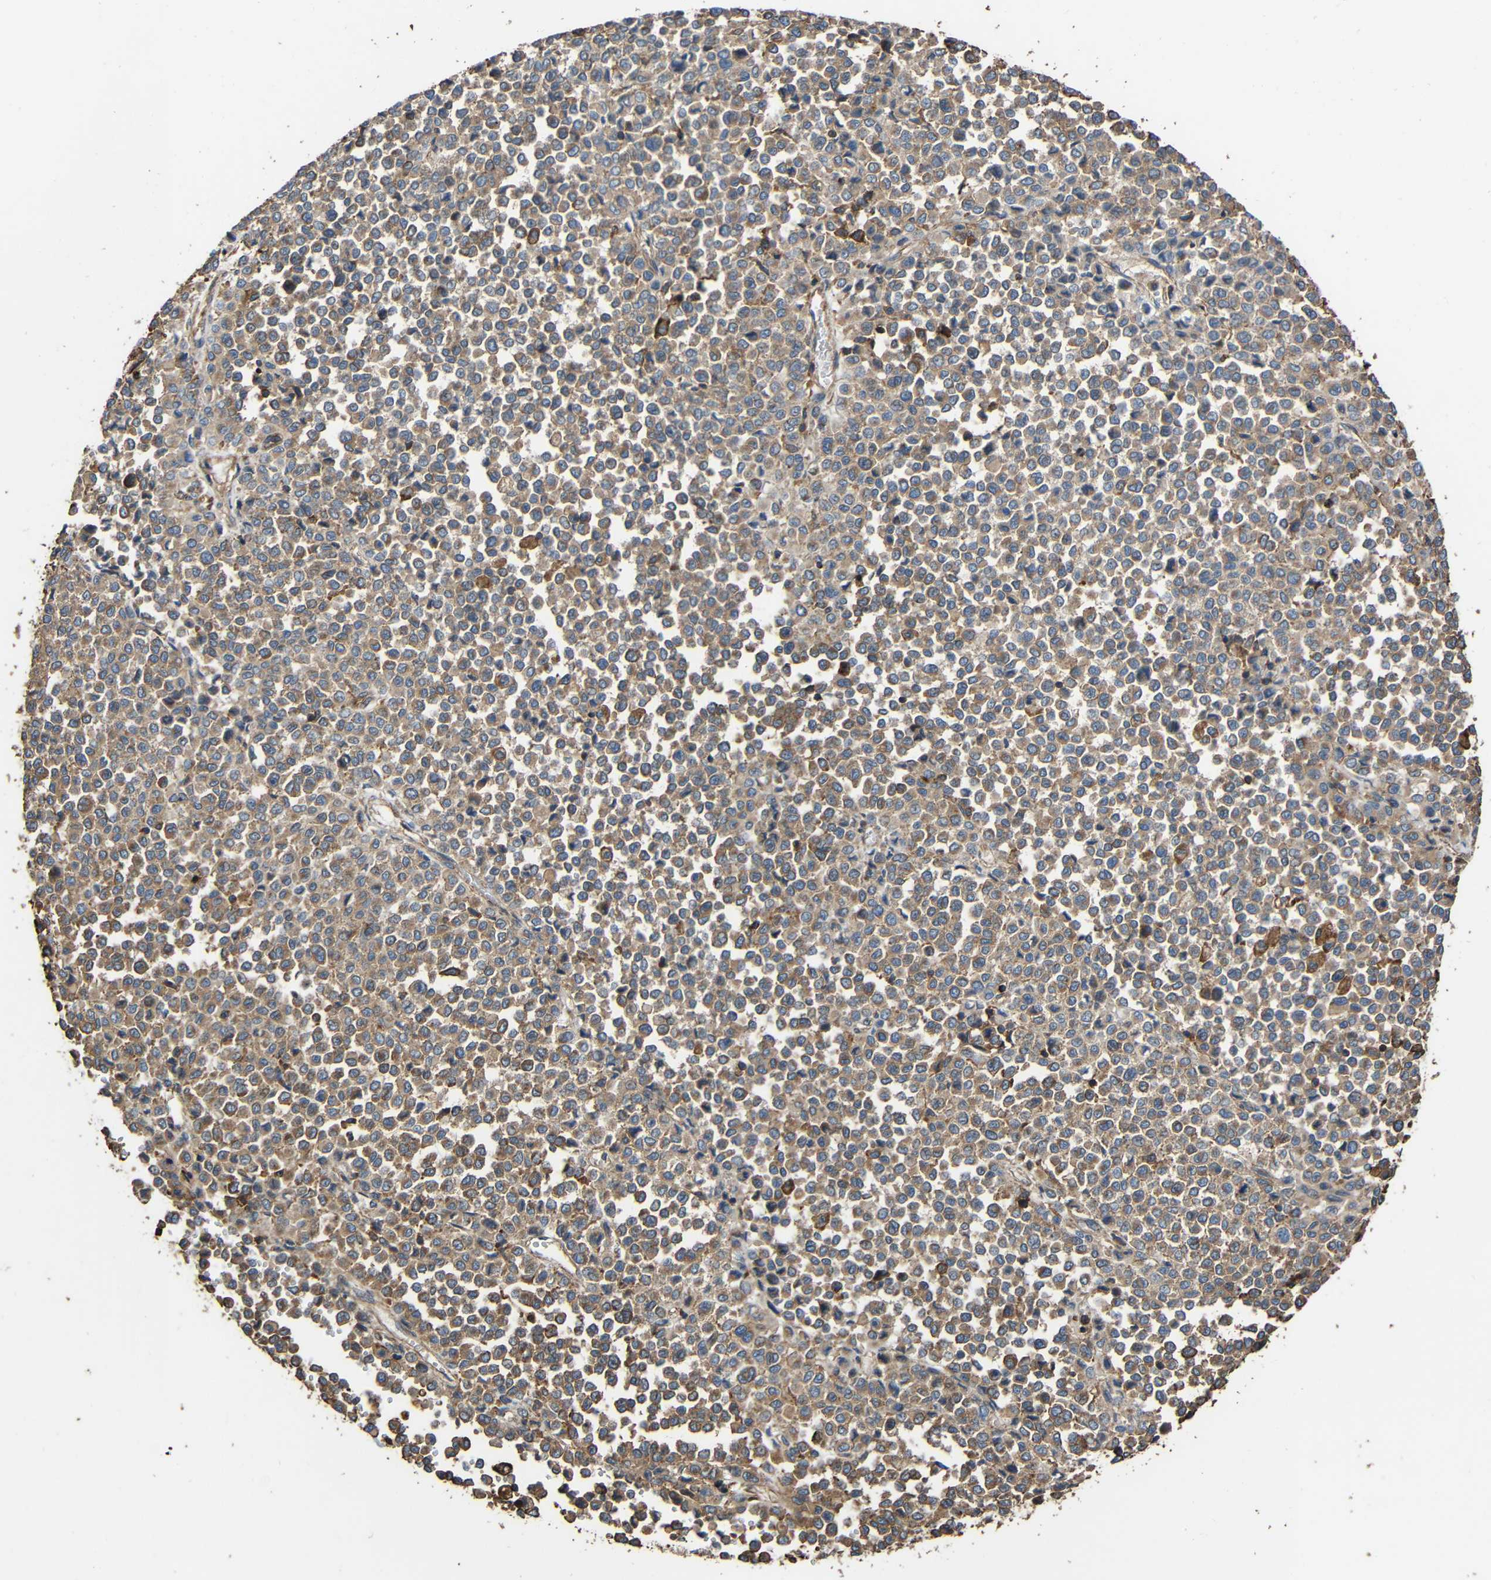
{"staining": {"intensity": "moderate", "quantity": ">75%", "location": "cytoplasmic/membranous"}, "tissue": "melanoma", "cell_type": "Tumor cells", "image_type": "cancer", "snomed": [{"axis": "morphology", "description": "Malignant melanoma, Metastatic site"}, {"axis": "topography", "description": "Pancreas"}], "caption": "Protein staining of melanoma tissue exhibits moderate cytoplasmic/membranous staining in about >75% of tumor cells.", "gene": "RHOT2", "patient": {"sex": "female", "age": 30}}